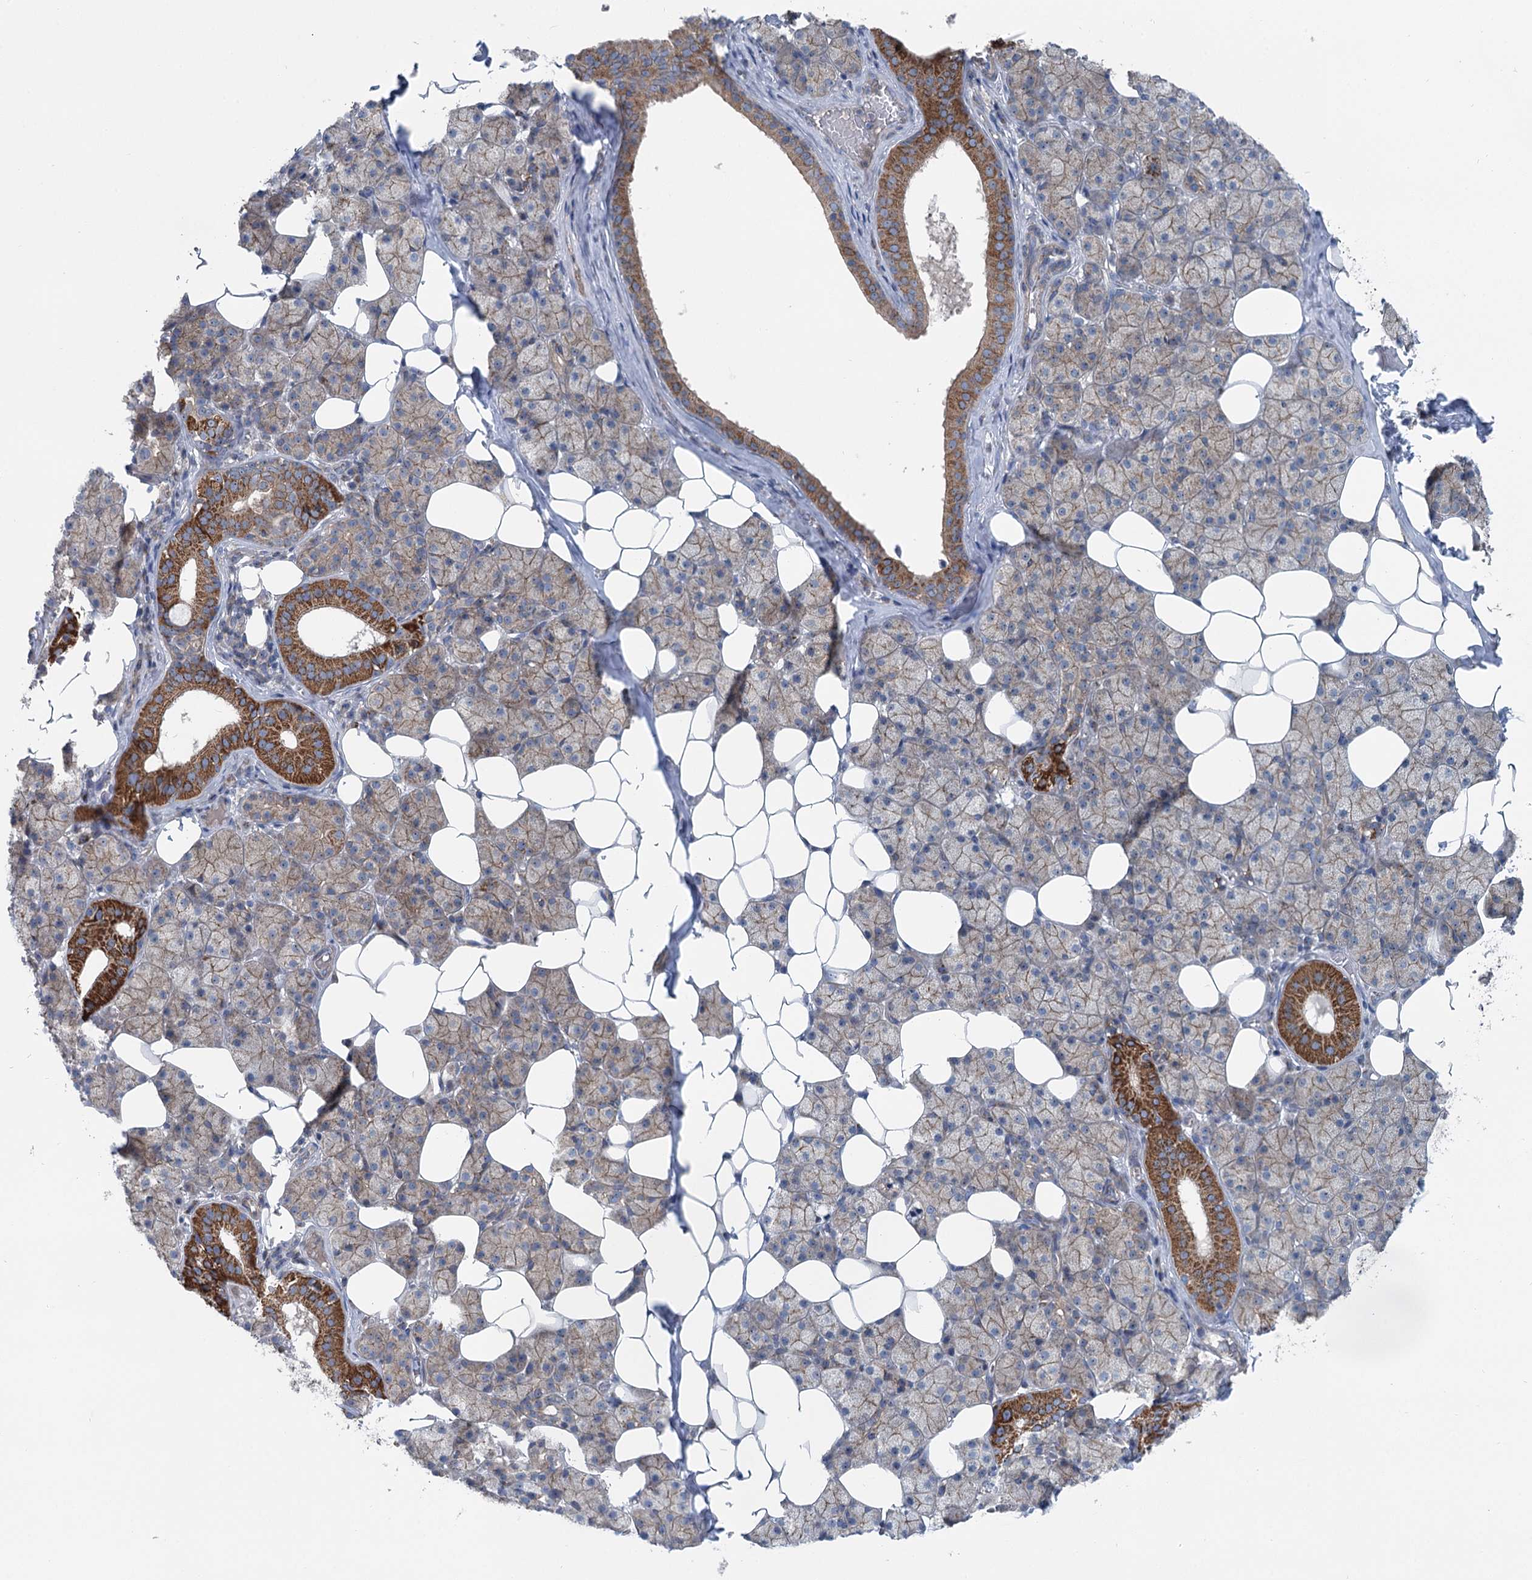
{"staining": {"intensity": "strong", "quantity": "<25%", "location": "cytoplasmic/membranous"}, "tissue": "salivary gland", "cell_type": "Glandular cells", "image_type": "normal", "snomed": [{"axis": "morphology", "description": "Normal tissue, NOS"}, {"axis": "topography", "description": "Salivary gland"}], "caption": "Brown immunohistochemical staining in benign human salivary gland demonstrates strong cytoplasmic/membranous expression in approximately <25% of glandular cells.", "gene": "MARK2", "patient": {"sex": "female", "age": 33}}